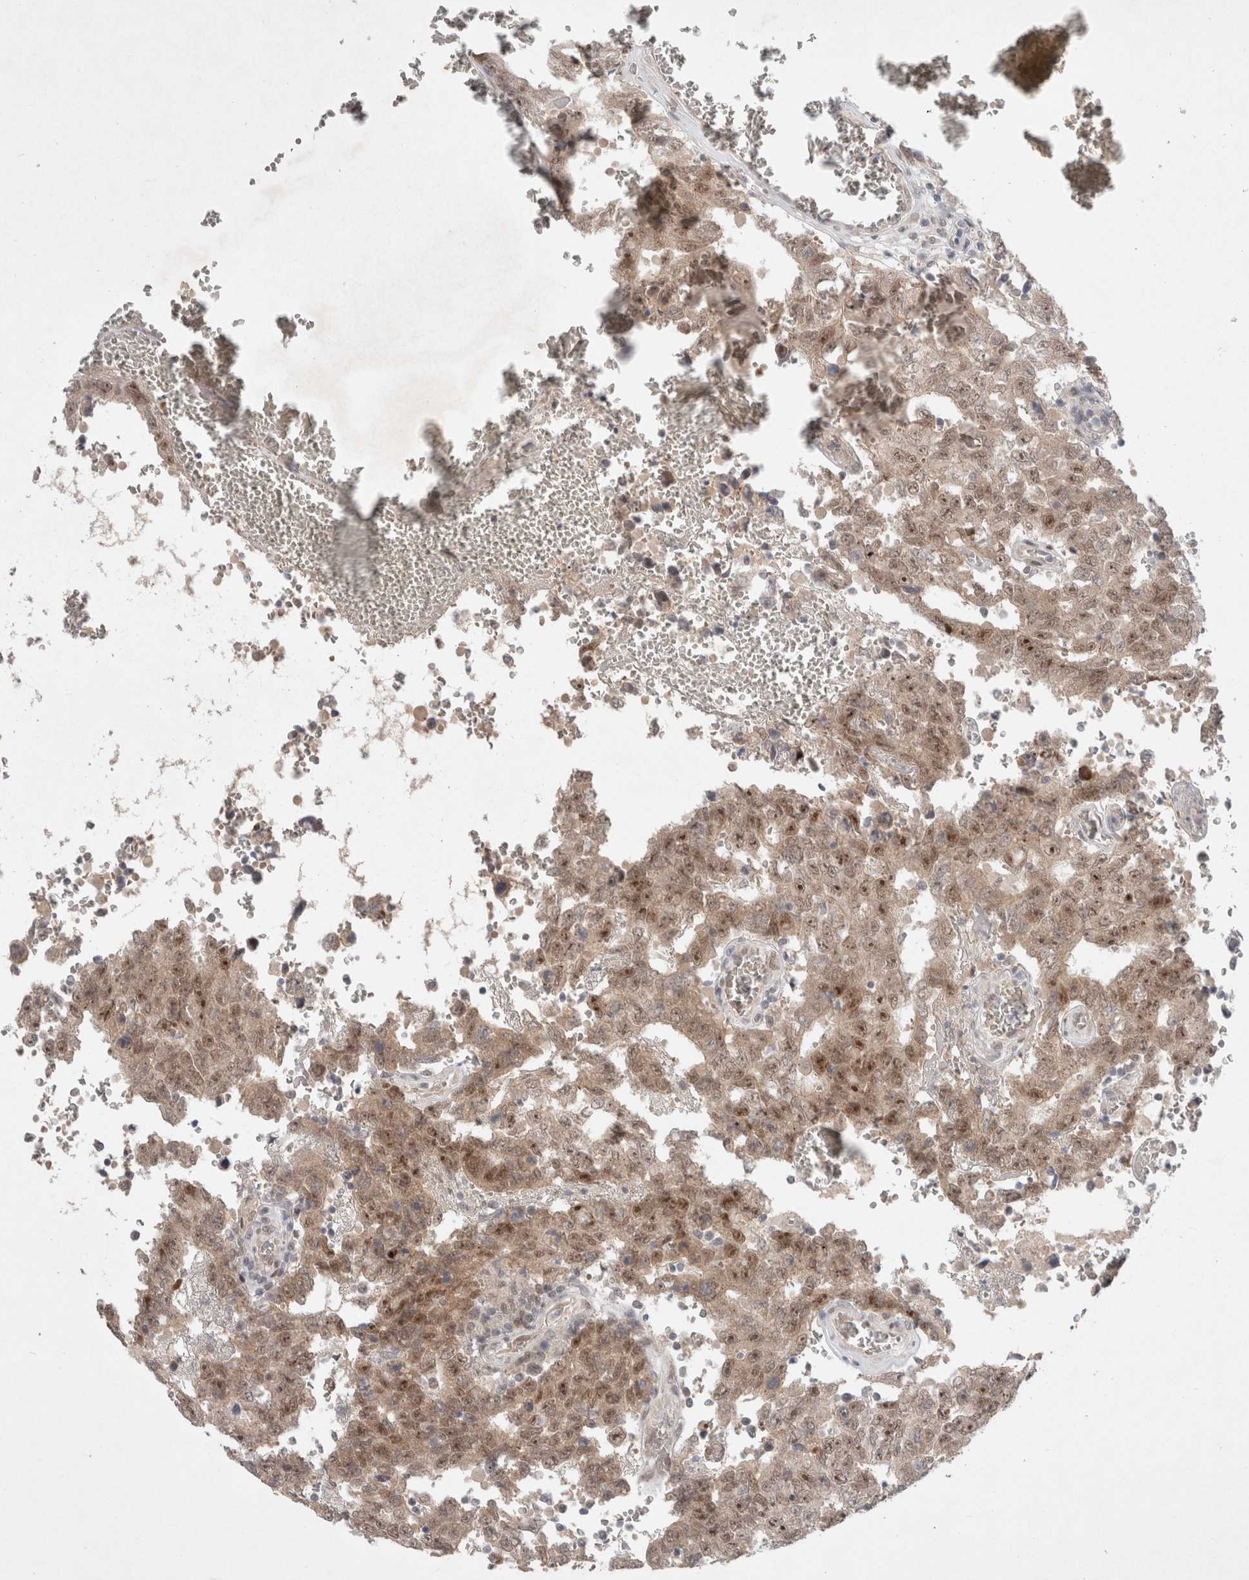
{"staining": {"intensity": "moderate", "quantity": ">75%", "location": "cytoplasmic/membranous,nuclear"}, "tissue": "testis cancer", "cell_type": "Tumor cells", "image_type": "cancer", "snomed": [{"axis": "morphology", "description": "Carcinoma, Embryonal, NOS"}, {"axis": "topography", "description": "Testis"}], "caption": "An immunohistochemistry image of tumor tissue is shown. Protein staining in brown shows moderate cytoplasmic/membranous and nuclear positivity in testis cancer (embryonal carcinoma) within tumor cells. The staining was performed using DAB (3,3'-diaminobenzidine), with brown indicating positive protein expression. Nuclei are stained blue with hematoxylin.", "gene": "RASAL2", "patient": {"sex": "male", "age": 26}}